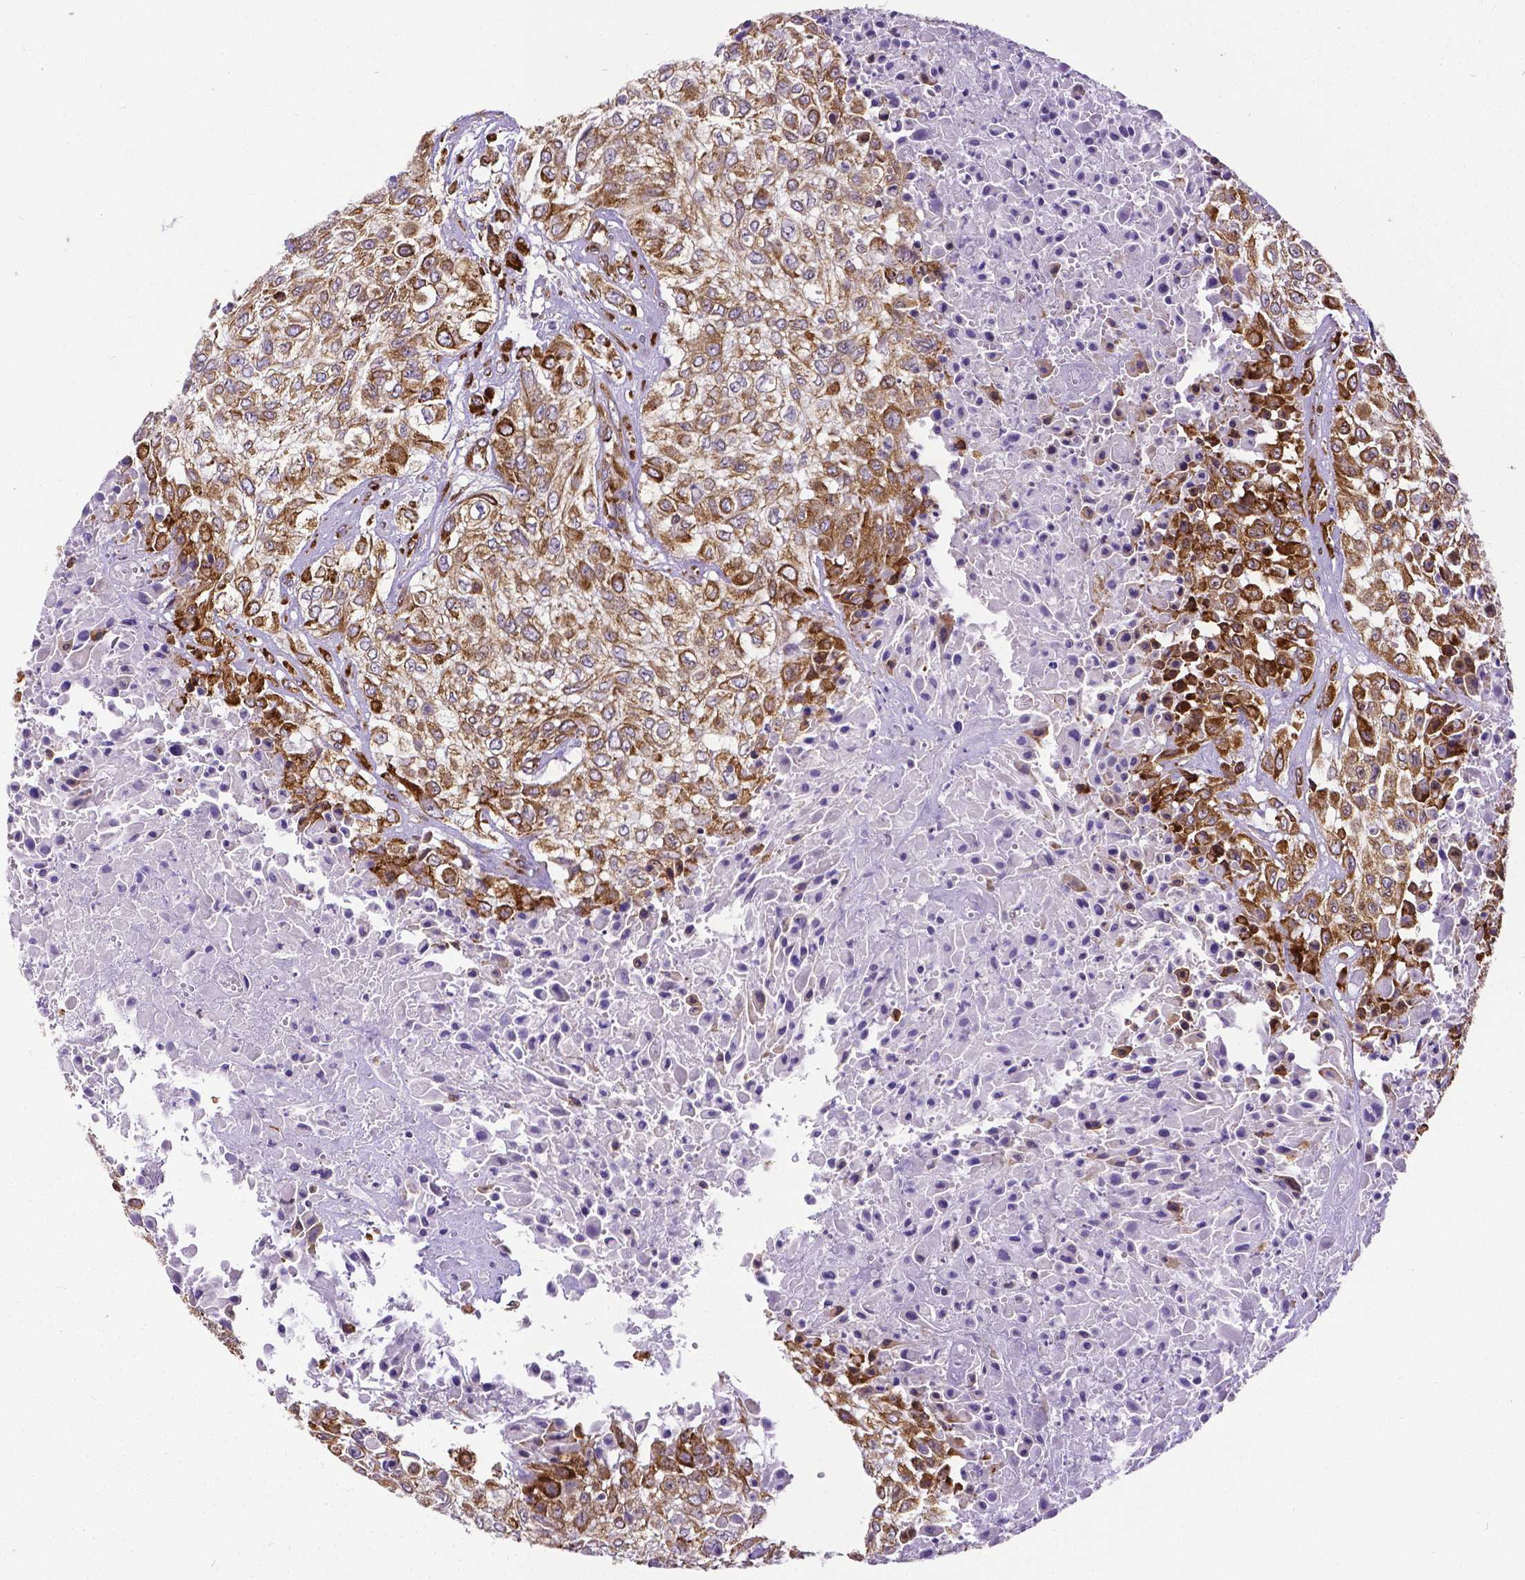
{"staining": {"intensity": "strong", "quantity": ">75%", "location": "cytoplasmic/membranous"}, "tissue": "urothelial cancer", "cell_type": "Tumor cells", "image_type": "cancer", "snomed": [{"axis": "morphology", "description": "Urothelial carcinoma, High grade"}, {"axis": "topography", "description": "Urinary bladder"}], "caption": "Urothelial cancer stained with immunohistochemistry (IHC) reveals strong cytoplasmic/membranous positivity in about >75% of tumor cells.", "gene": "MTDH", "patient": {"sex": "male", "age": 57}}